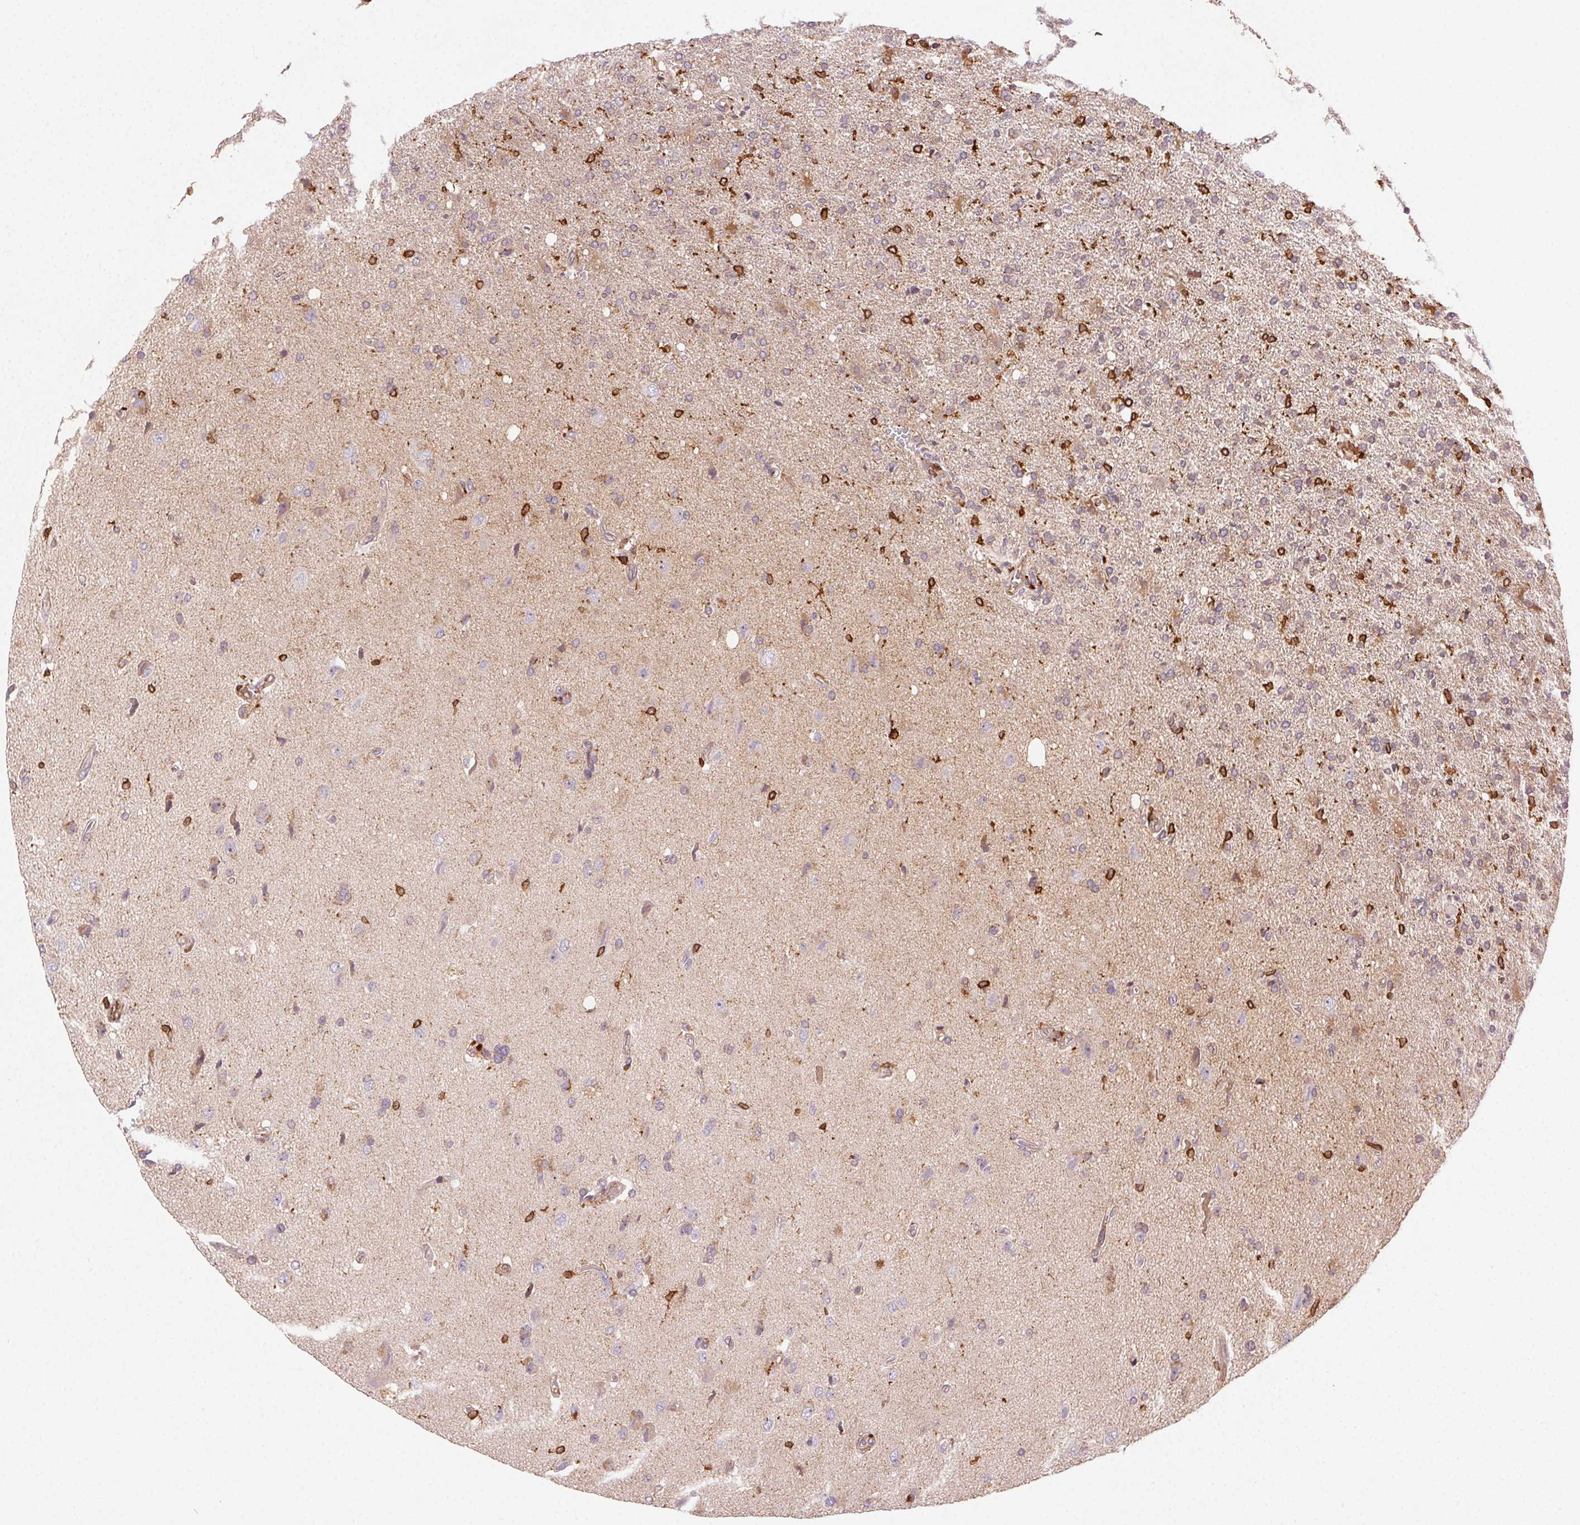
{"staining": {"intensity": "negative", "quantity": "none", "location": "none"}, "tissue": "glioma", "cell_type": "Tumor cells", "image_type": "cancer", "snomed": [{"axis": "morphology", "description": "Glioma, malignant, High grade"}, {"axis": "topography", "description": "Cerebral cortex"}], "caption": "Immunohistochemistry photomicrograph of human malignant glioma (high-grade) stained for a protein (brown), which shows no positivity in tumor cells.", "gene": "RNASET2", "patient": {"sex": "male", "age": 70}}